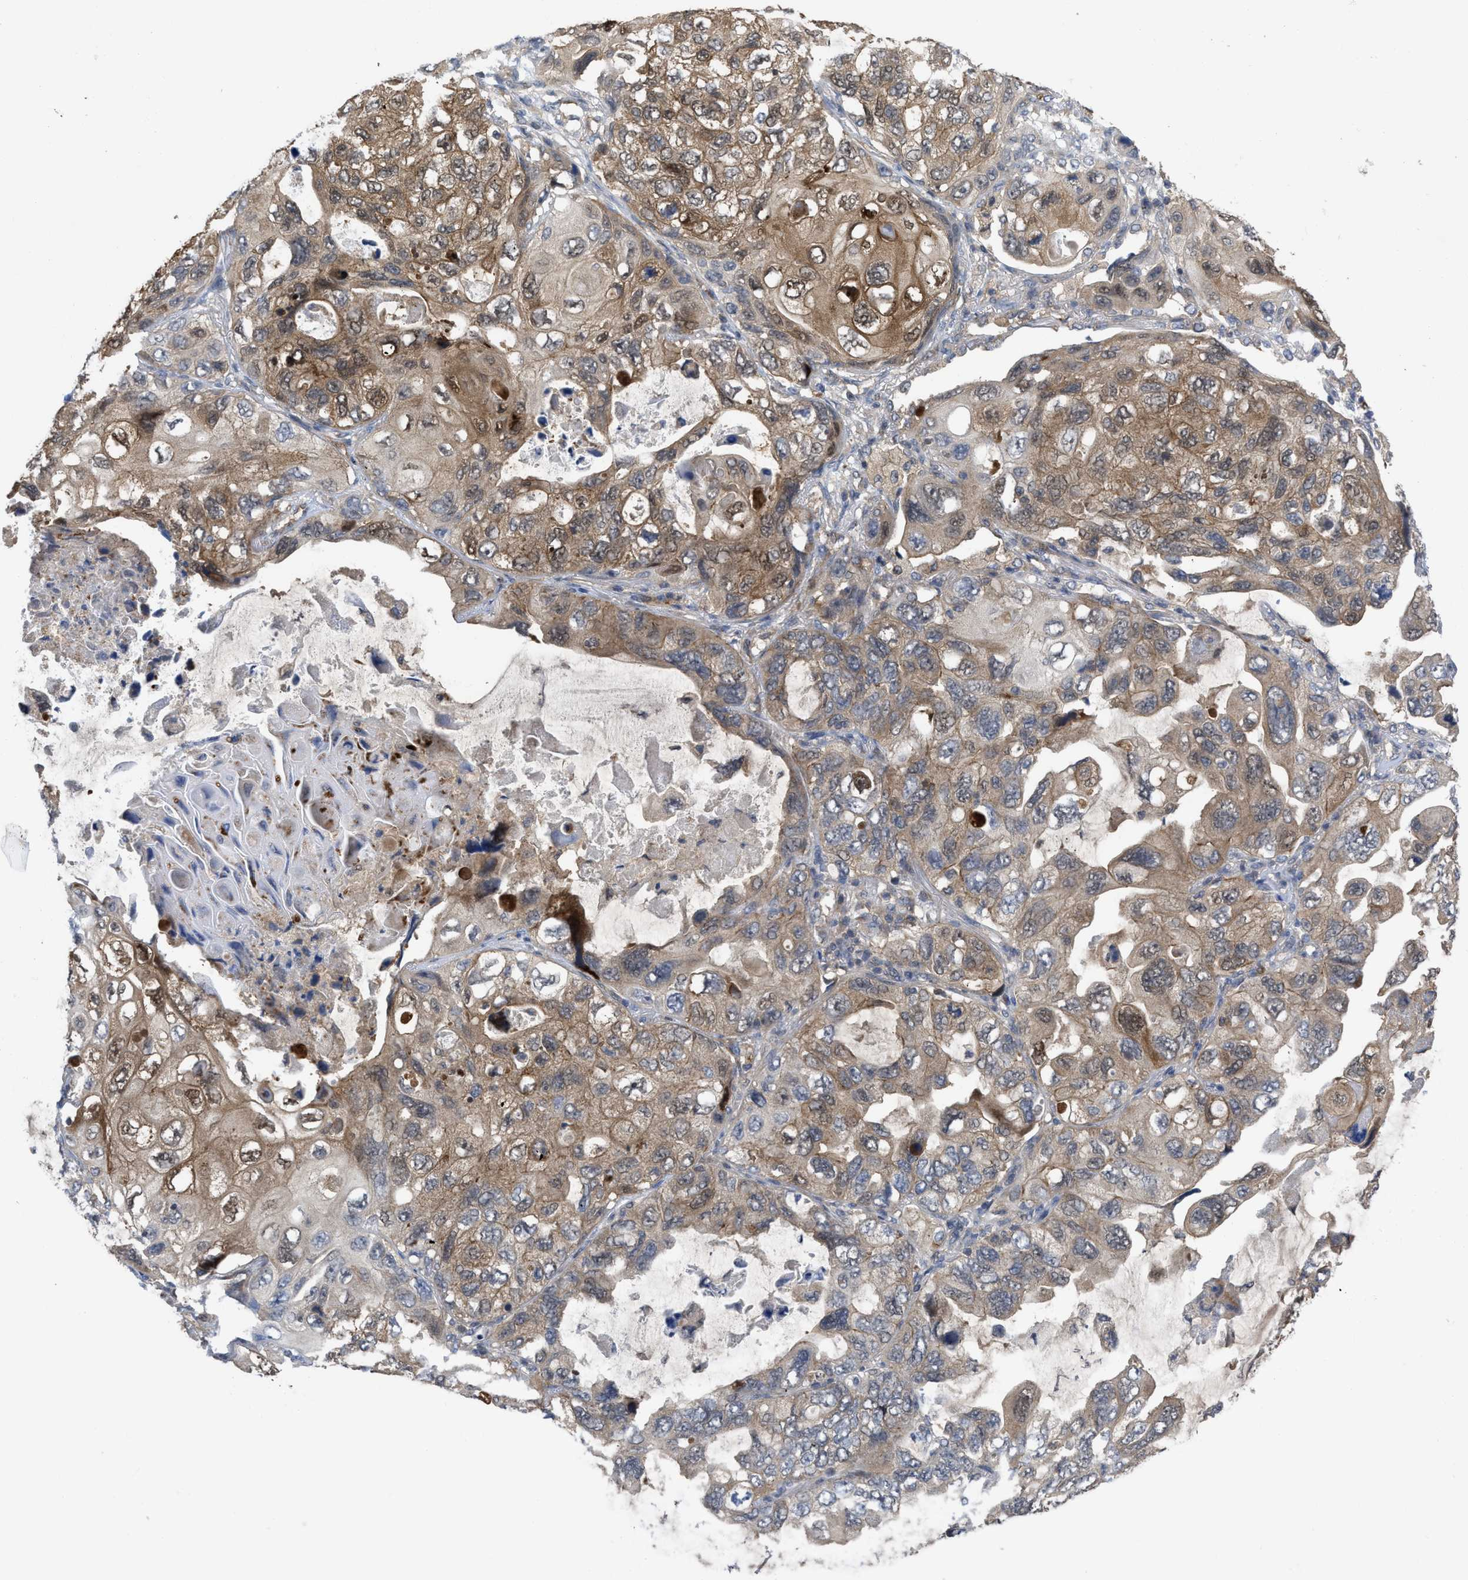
{"staining": {"intensity": "moderate", "quantity": ">75%", "location": "cytoplasmic/membranous"}, "tissue": "lung cancer", "cell_type": "Tumor cells", "image_type": "cancer", "snomed": [{"axis": "morphology", "description": "Squamous cell carcinoma, NOS"}, {"axis": "topography", "description": "Lung"}], "caption": "Human lung squamous cell carcinoma stained for a protein (brown) displays moderate cytoplasmic/membranous positive positivity in approximately >75% of tumor cells.", "gene": "LDAF1", "patient": {"sex": "female", "age": 73}}